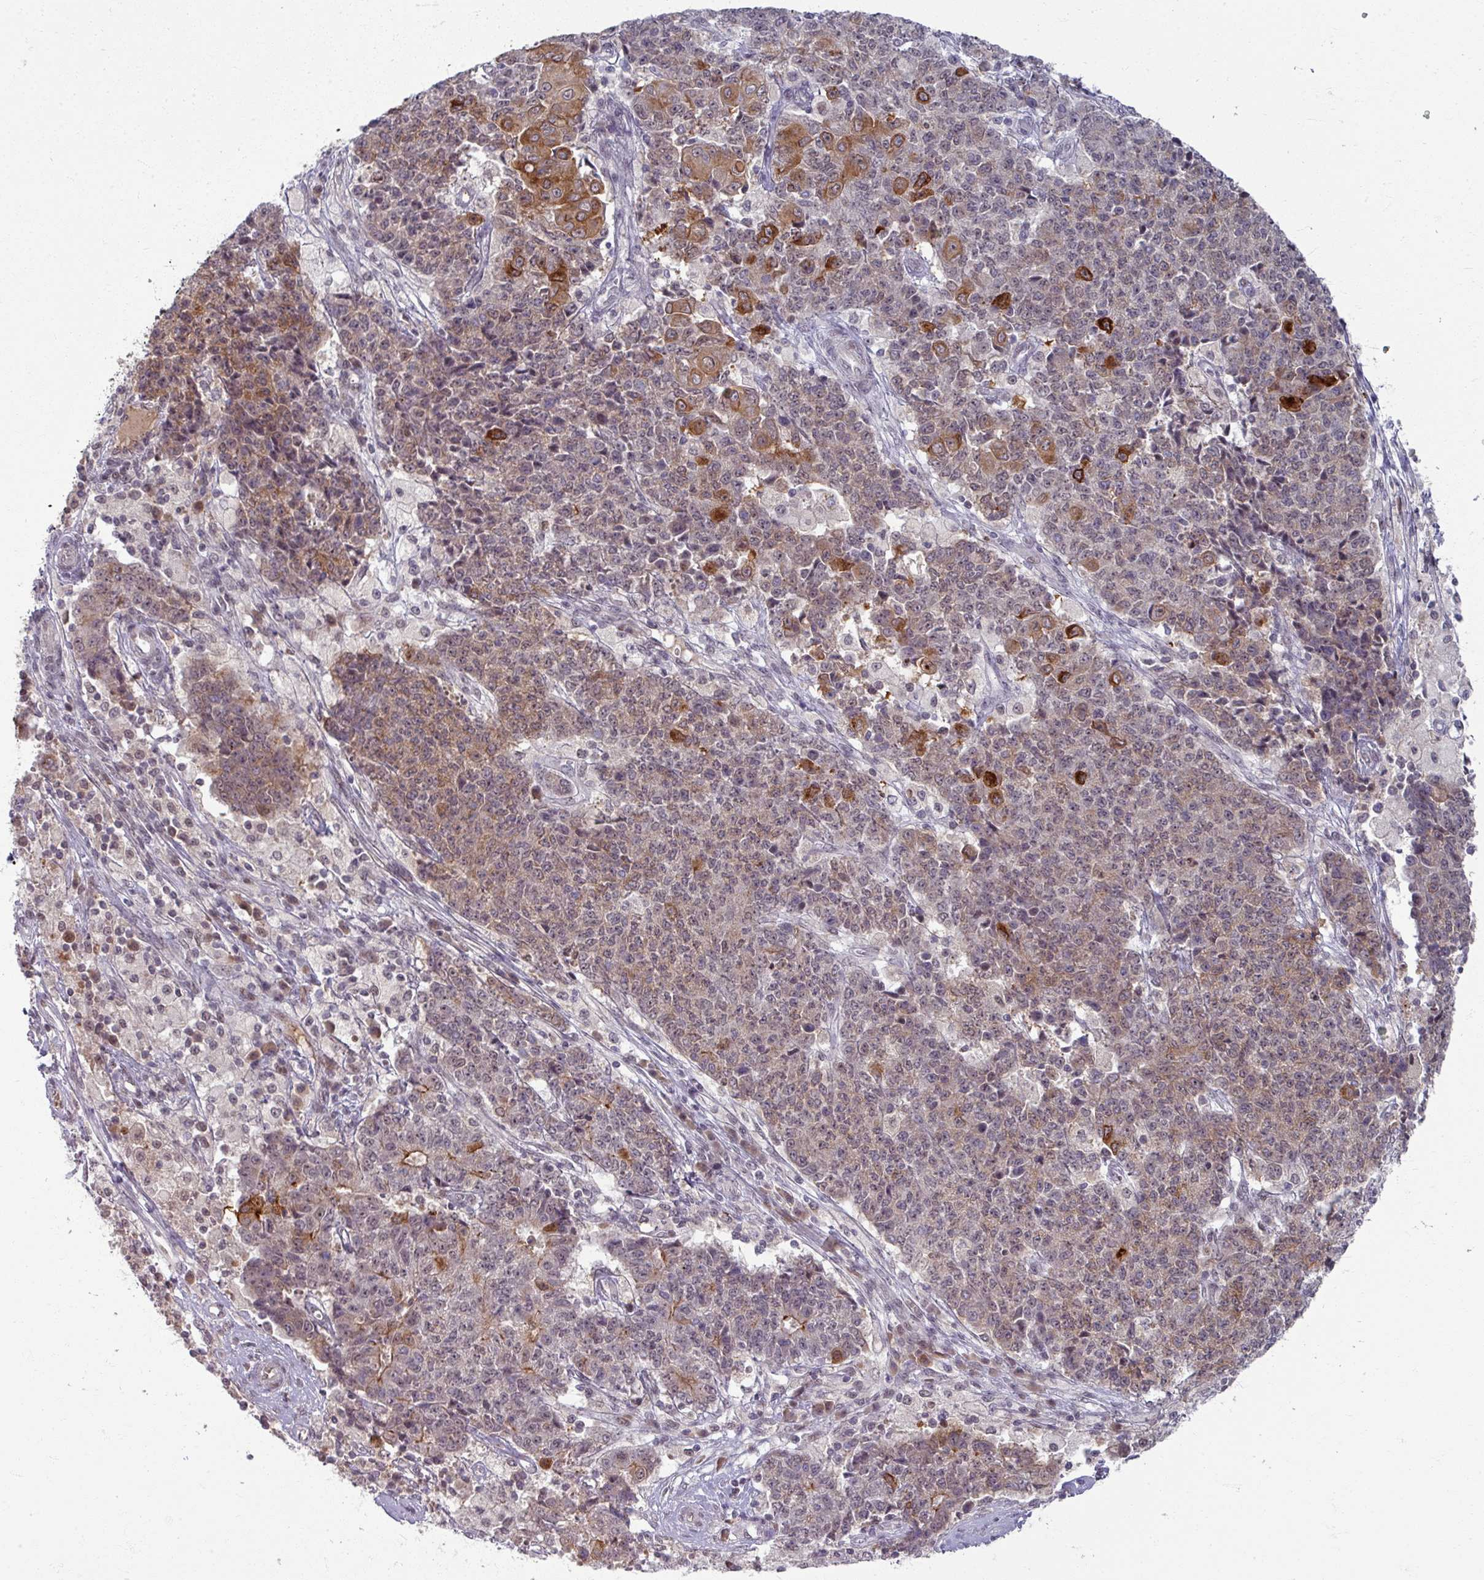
{"staining": {"intensity": "moderate", "quantity": "25%-75%", "location": "cytoplasmic/membranous"}, "tissue": "ovarian cancer", "cell_type": "Tumor cells", "image_type": "cancer", "snomed": [{"axis": "morphology", "description": "Carcinoma, endometroid"}, {"axis": "topography", "description": "Ovary"}], "caption": "An immunohistochemistry (IHC) photomicrograph of tumor tissue is shown. Protein staining in brown labels moderate cytoplasmic/membranous positivity in endometroid carcinoma (ovarian) within tumor cells.", "gene": "KLC3", "patient": {"sex": "female", "age": 42}}